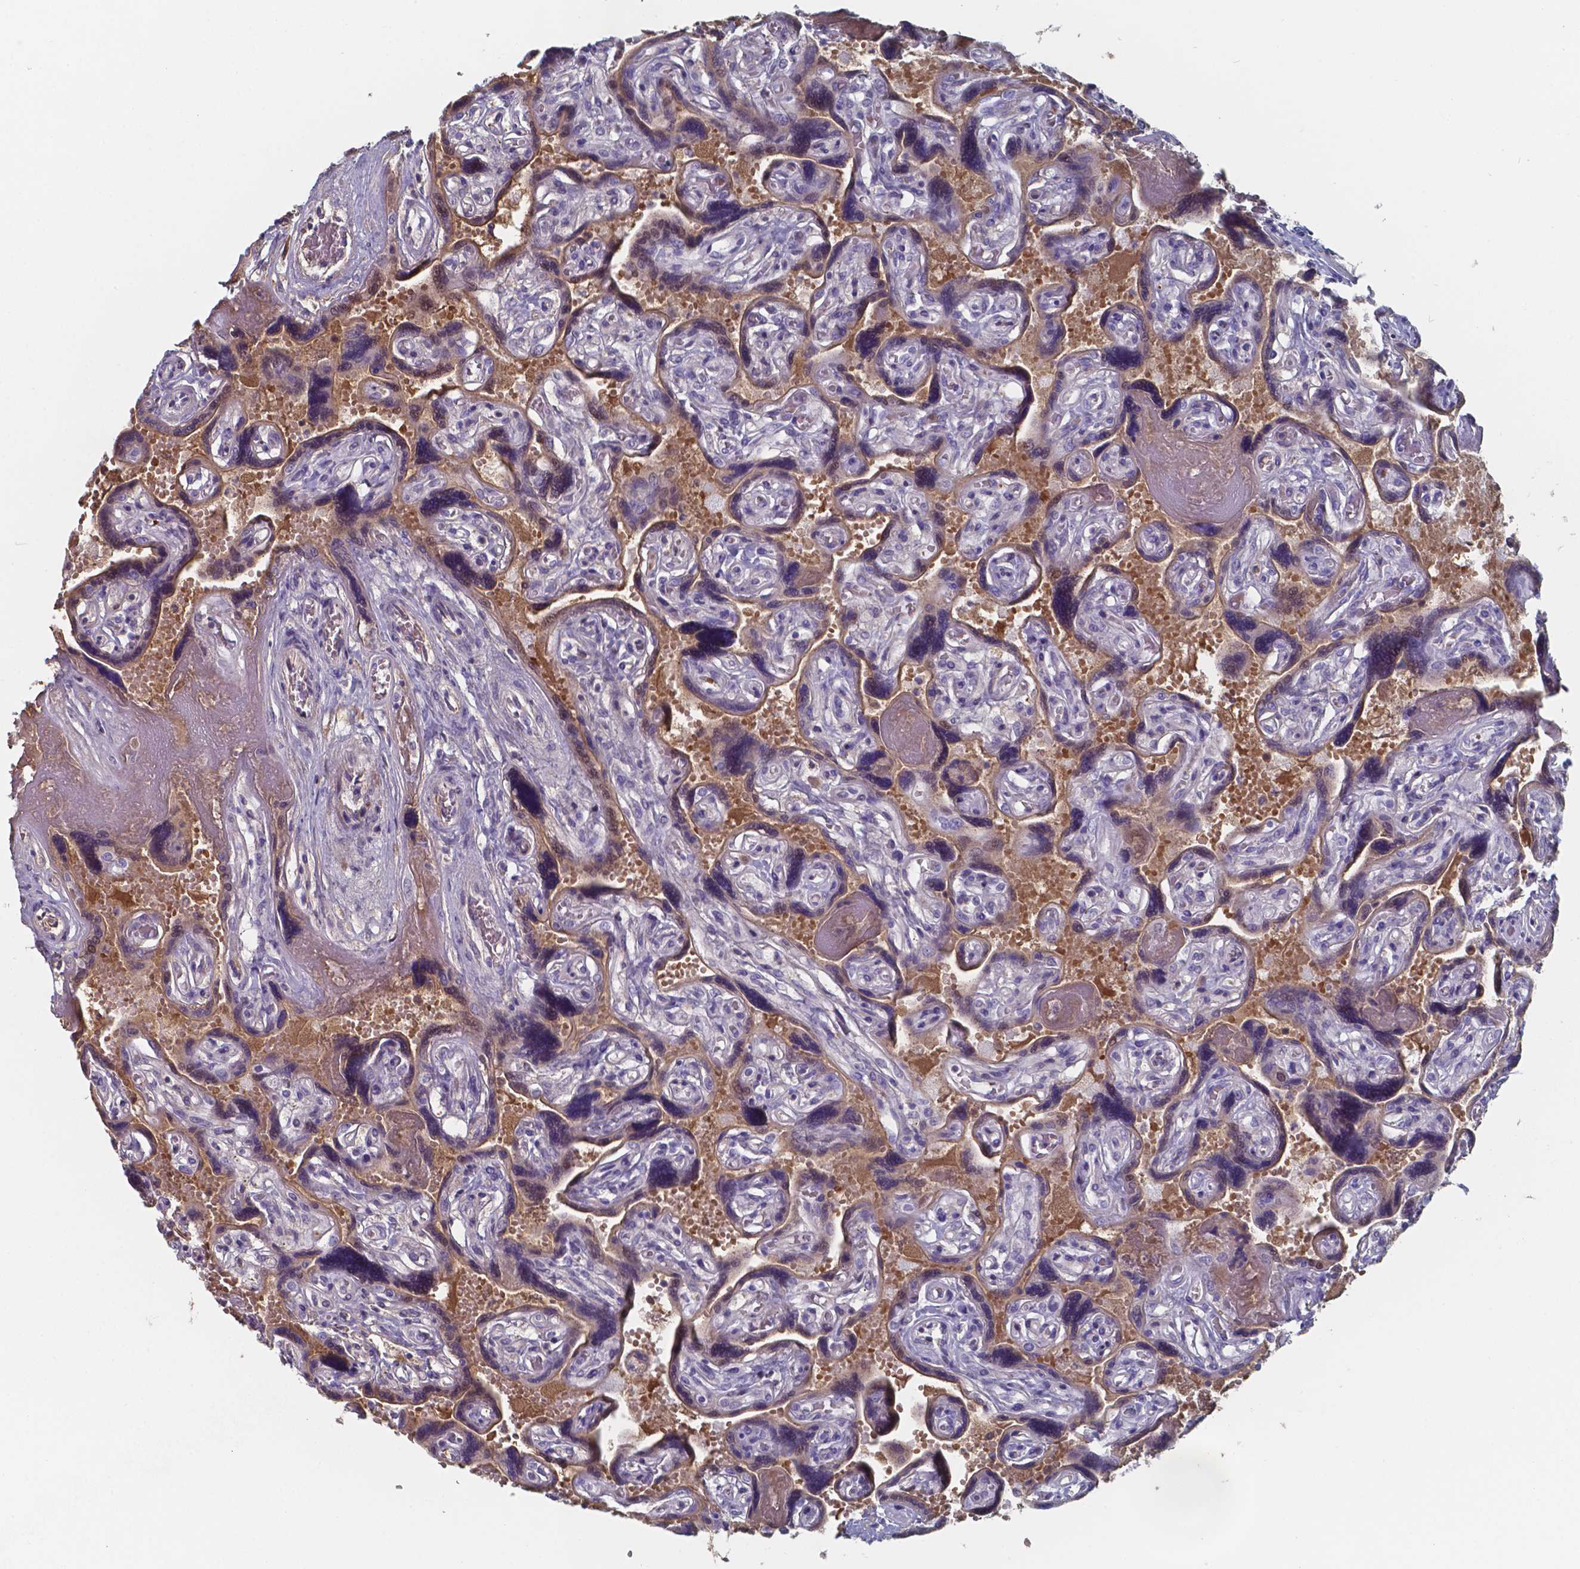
{"staining": {"intensity": "negative", "quantity": "none", "location": "none"}, "tissue": "placenta", "cell_type": "Decidual cells", "image_type": "normal", "snomed": [{"axis": "morphology", "description": "Normal tissue, NOS"}, {"axis": "topography", "description": "Placenta"}], "caption": "Immunohistochemical staining of unremarkable placenta reveals no significant staining in decidual cells. (Stains: DAB IHC with hematoxylin counter stain, Microscopy: brightfield microscopy at high magnification).", "gene": "BTBD17", "patient": {"sex": "female", "age": 32}}